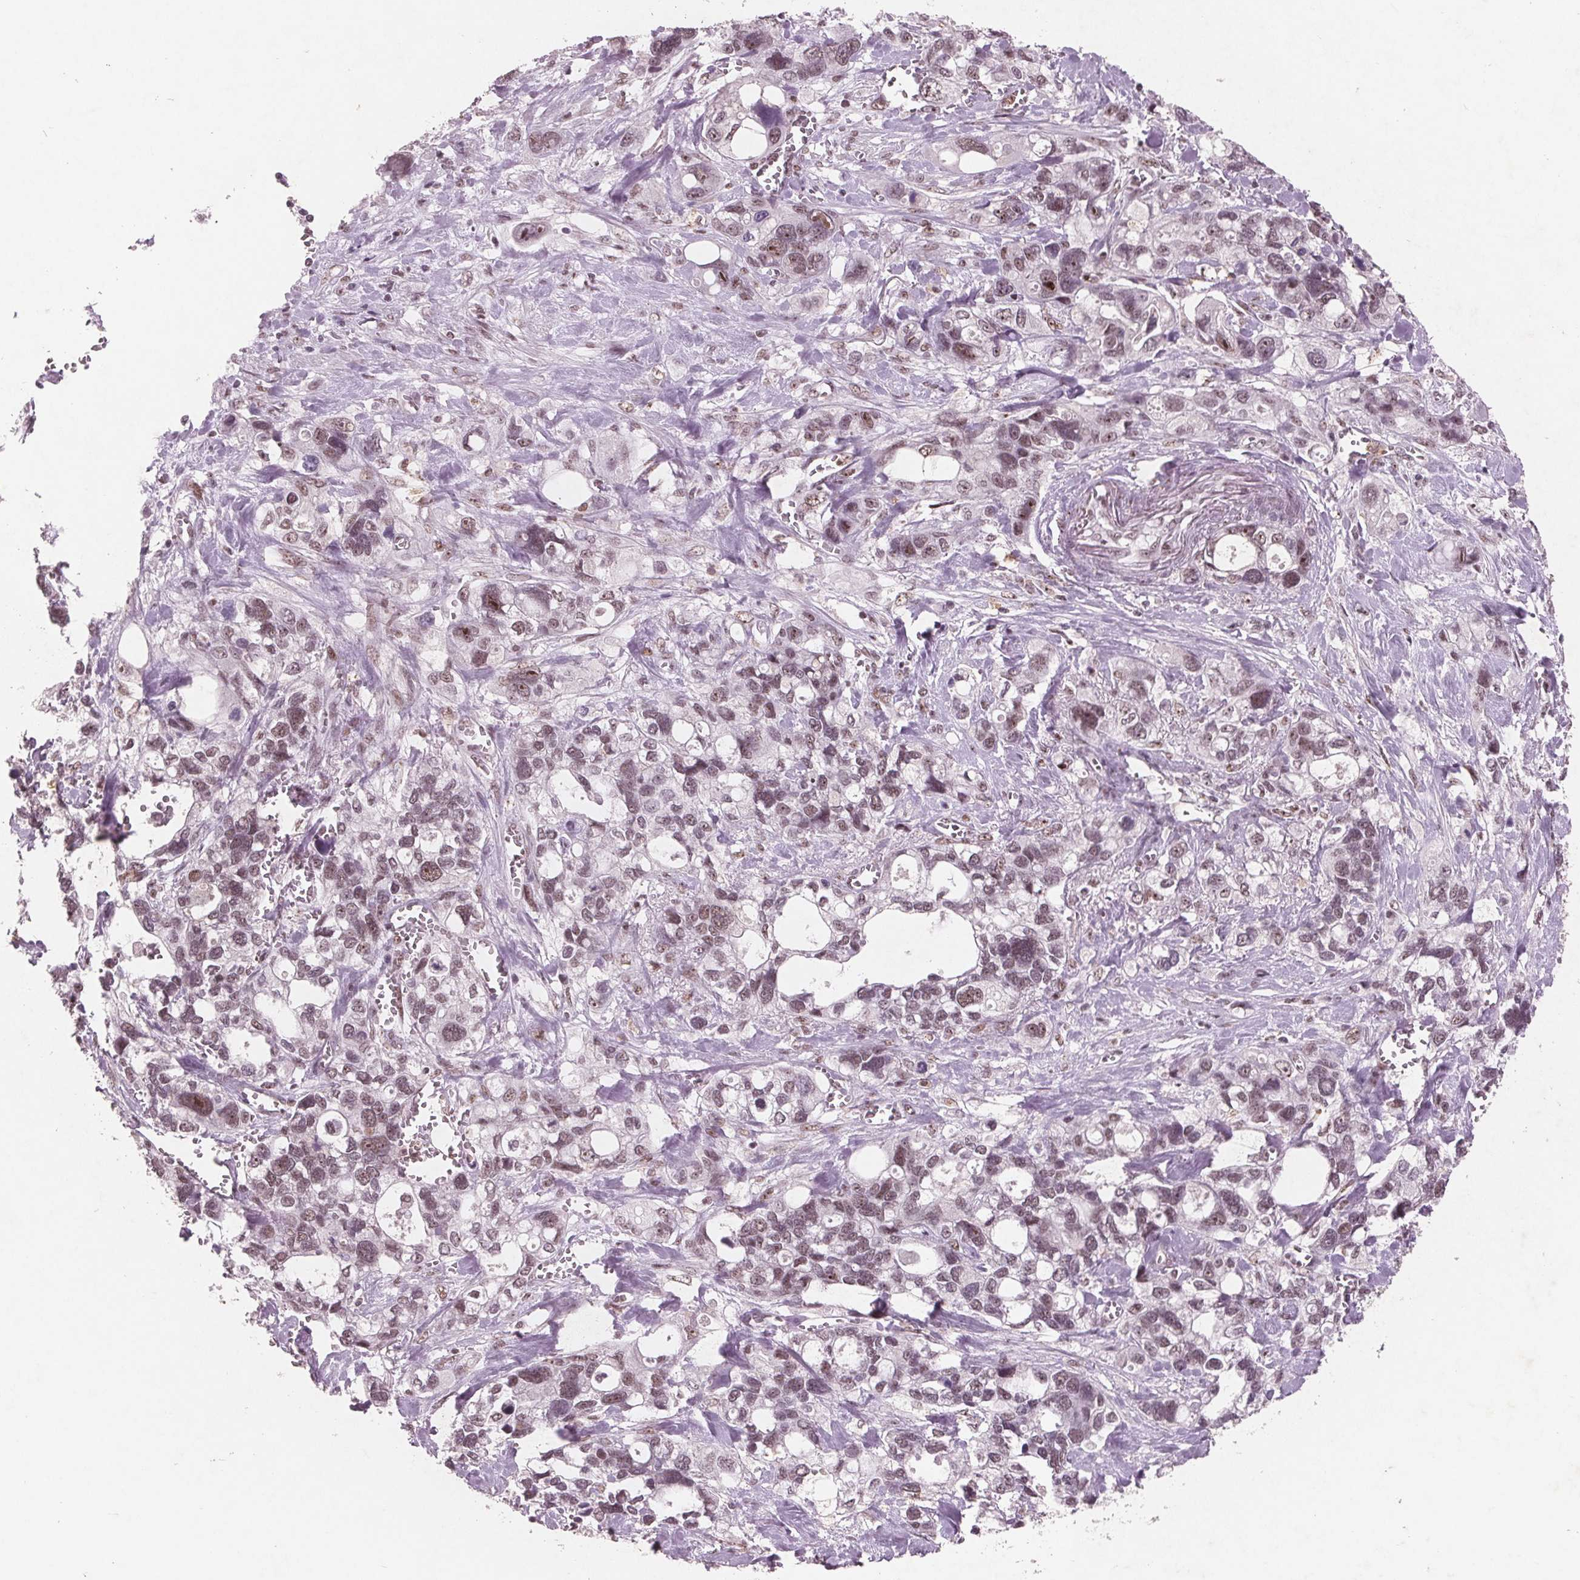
{"staining": {"intensity": "weak", "quantity": ">75%", "location": "nuclear"}, "tissue": "stomach cancer", "cell_type": "Tumor cells", "image_type": "cancer", "snomed": [{"axis": "morphology", "description": "Adenocarcinoma, NOS"}, {"axis": "topography", "description": "Stomach, upper"}], "caption": "Human adenocarcinoma (stomach) stained for a protein (brown) displays weak nuclear positive staining in about >75% of tumor cells.", "gene": "RPS6KA2", "patient": {"sex": "female", "age": 81}}